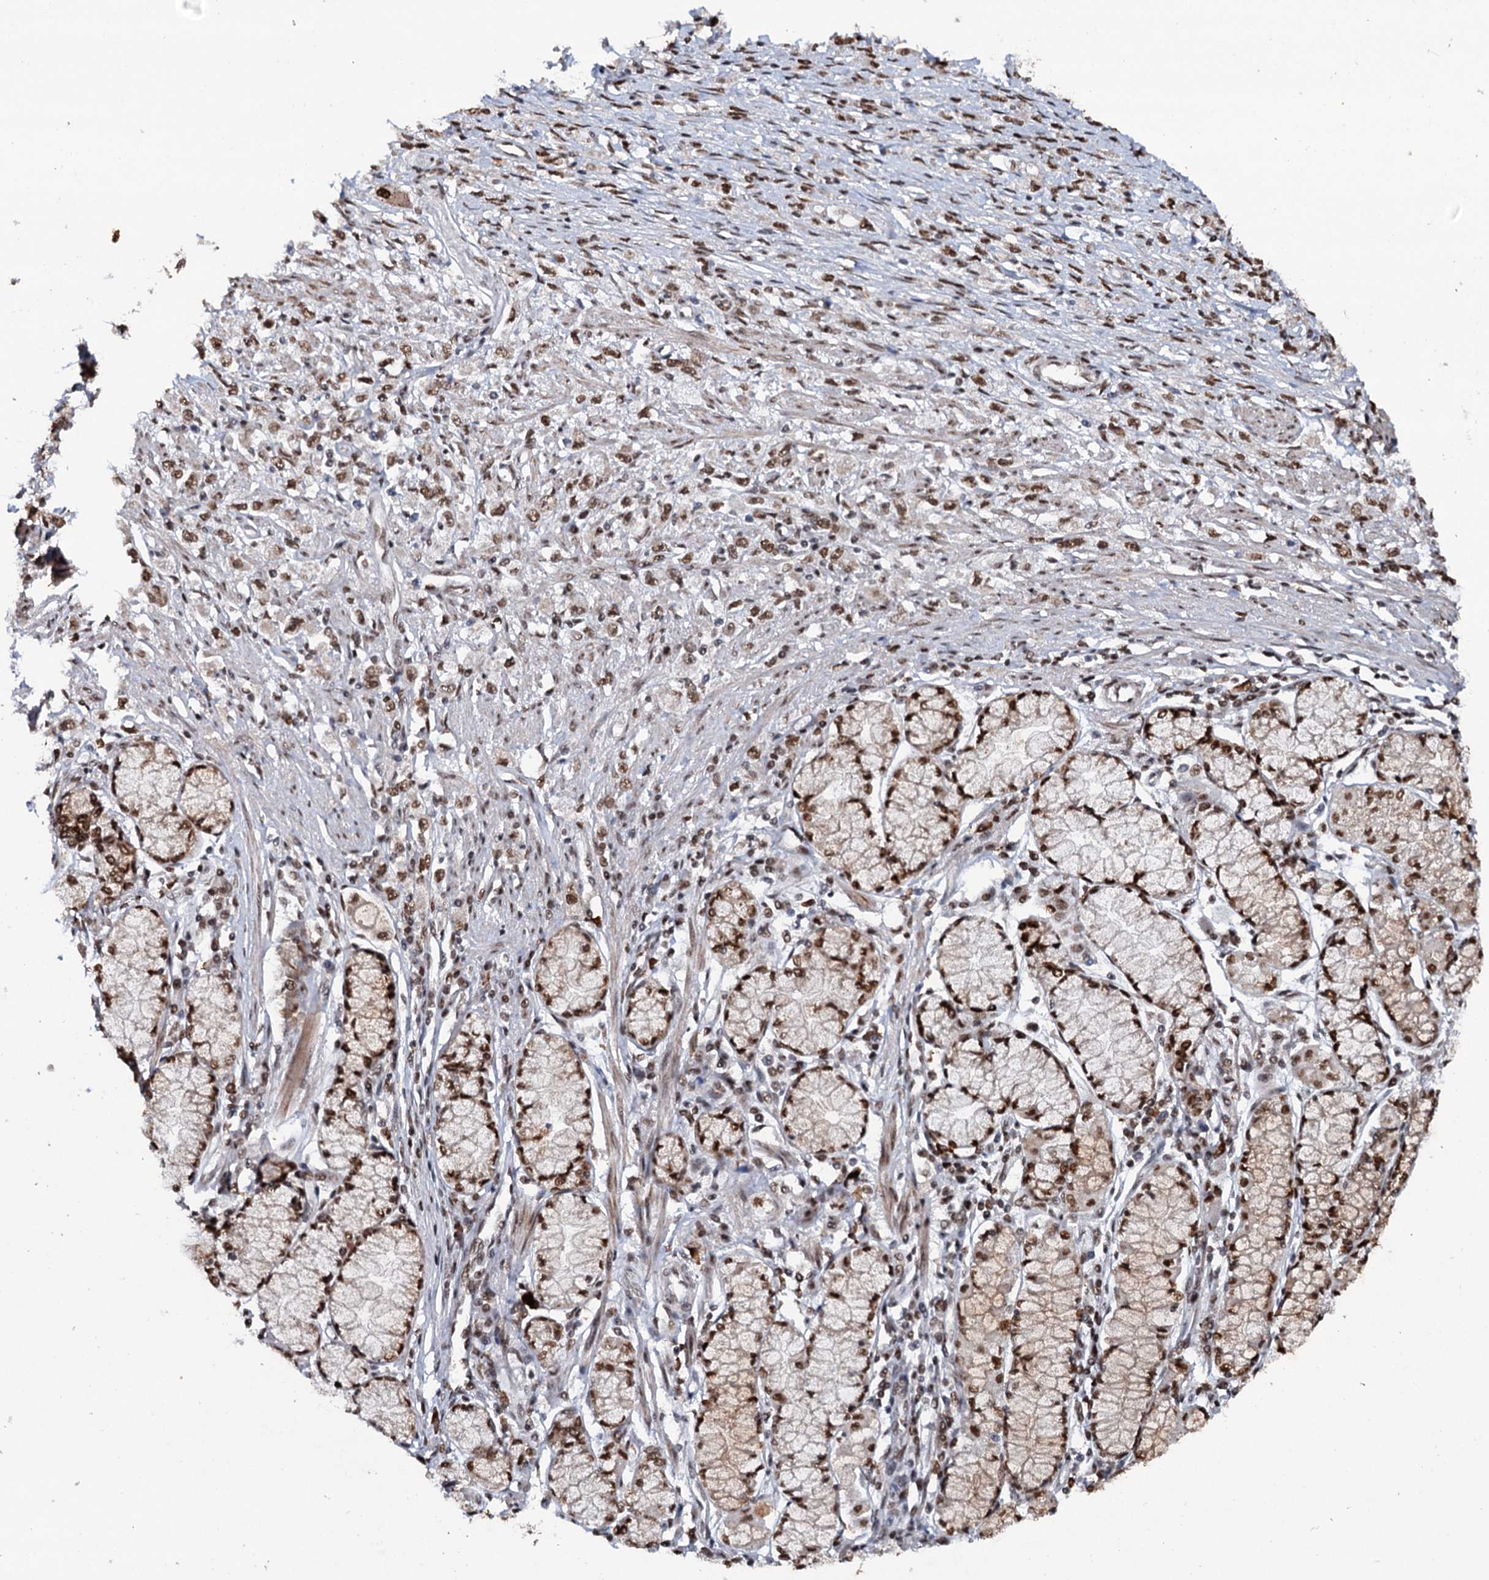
{"staining": {"intensity": "moderate", "quantity": ">75%", "location": "nuclear"}, "tissue": "stomach cancer", "cell_type": "Tumor cells", "image_type": "cancer", "snomed": [{"axis": "morphology", "description": "Adenocarcinoma, NOS"}, {"axis": "topography", "description": "Stomach"}], "caption": "Approximately >75% of tumor cells in human stomach adenocarcinoma show moderate nuclear protein positivity as visualized by brown immunohistochemical staining.", "gene": "MATR3", "patient": {"sex": "female", "age": 59}}